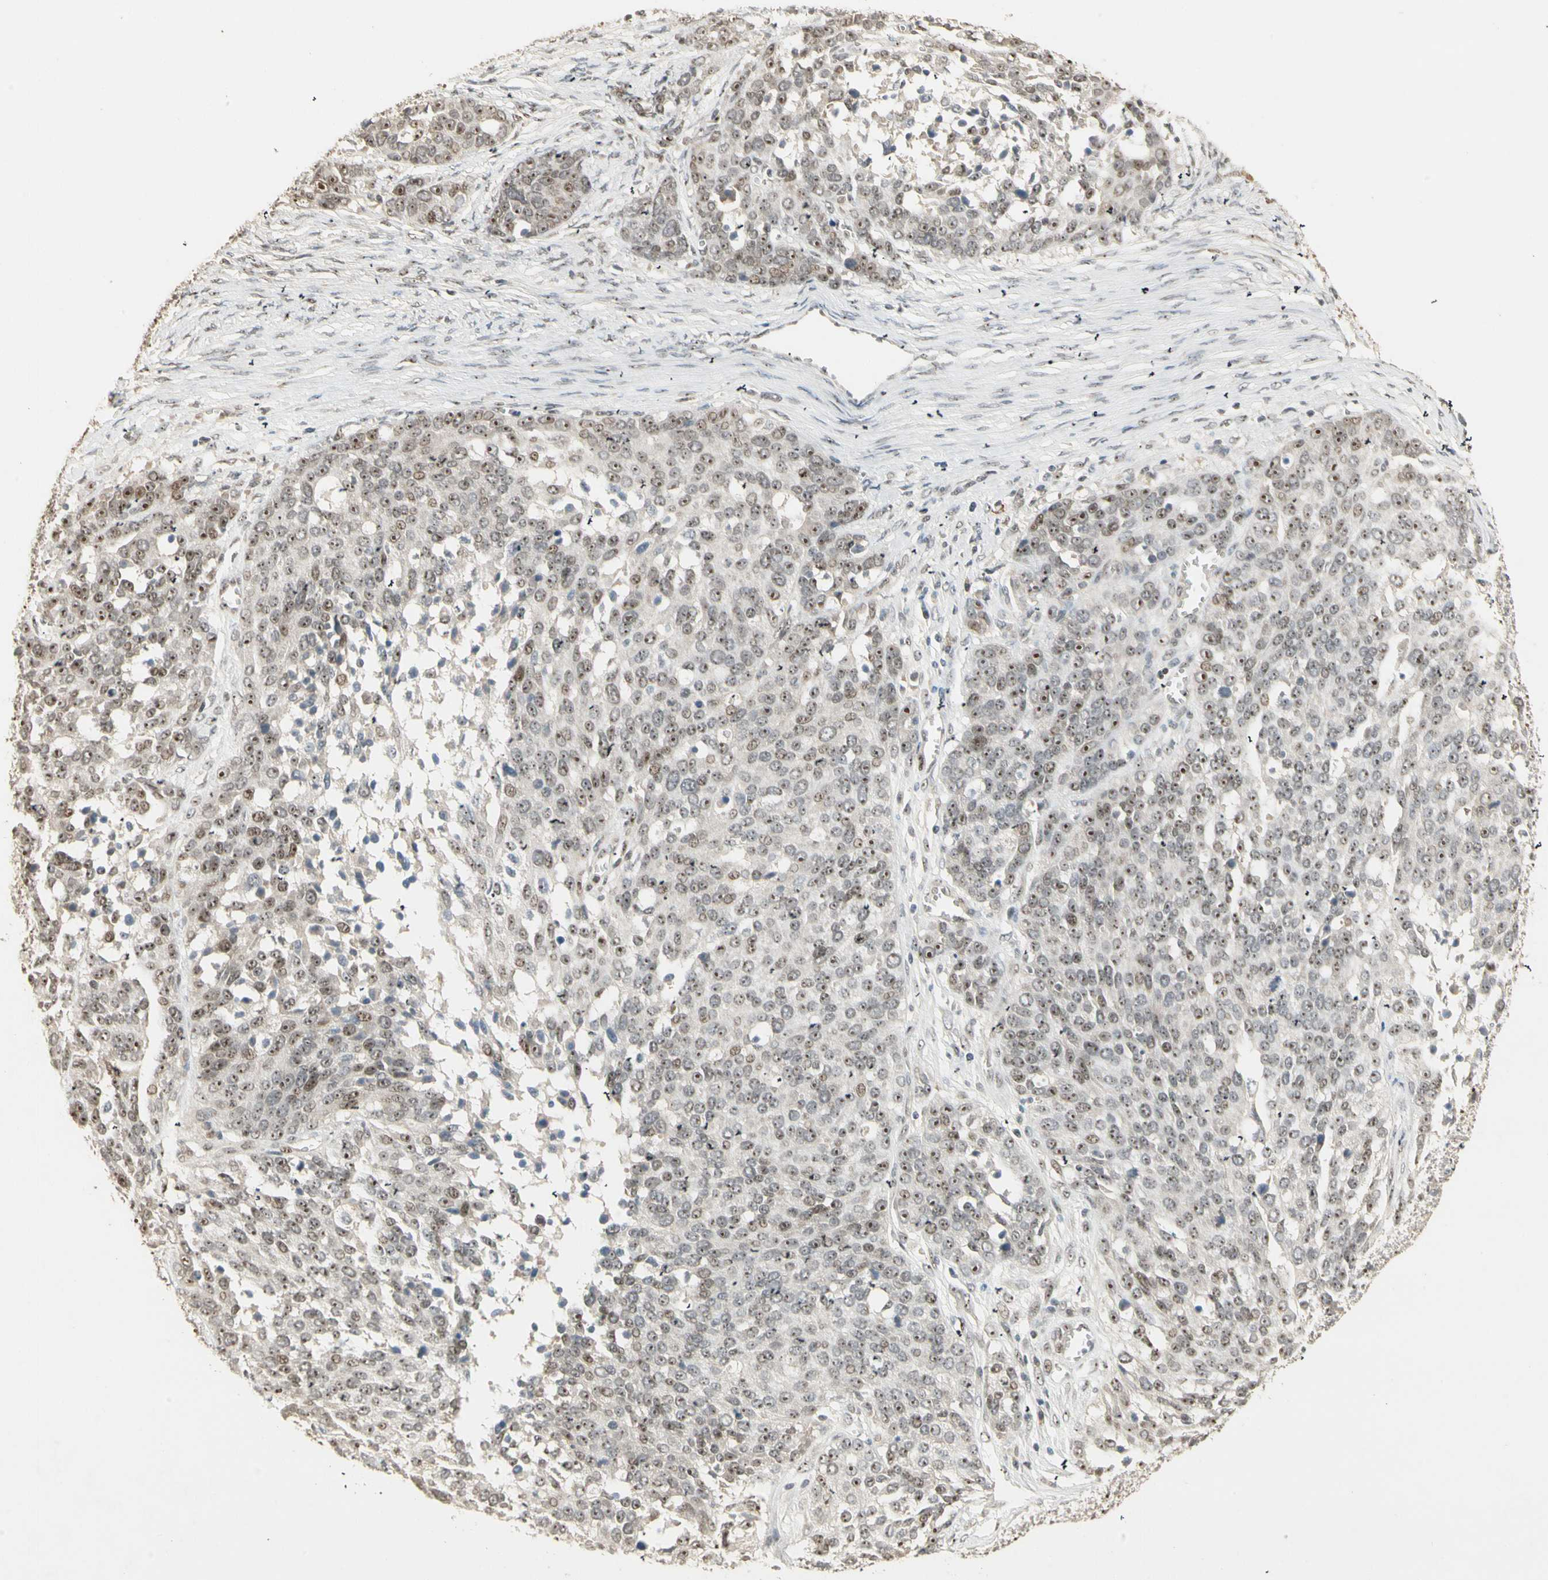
{"staining": {"intensity": "moderate", "quantity": ">75%", "location": "nuclear"}, "tissue": "ovarian cancer", "cell_type": "Tumor cells", "image_type": "cancer", "snomed": [{"axis": "morphology", "description": "Cystadenocarcinoma, serous, NOS"}, {"axis": "topography", "description": "Ovary"}], "caption": "Approximately >75% of tumor cells in ovarian serous cystadenocarcinoma show moderate nuclear protein expression as visualized by brown immunohistochemical staining.", "gene": "ETV4", "patient": {"sex": "female", "age": 44}}